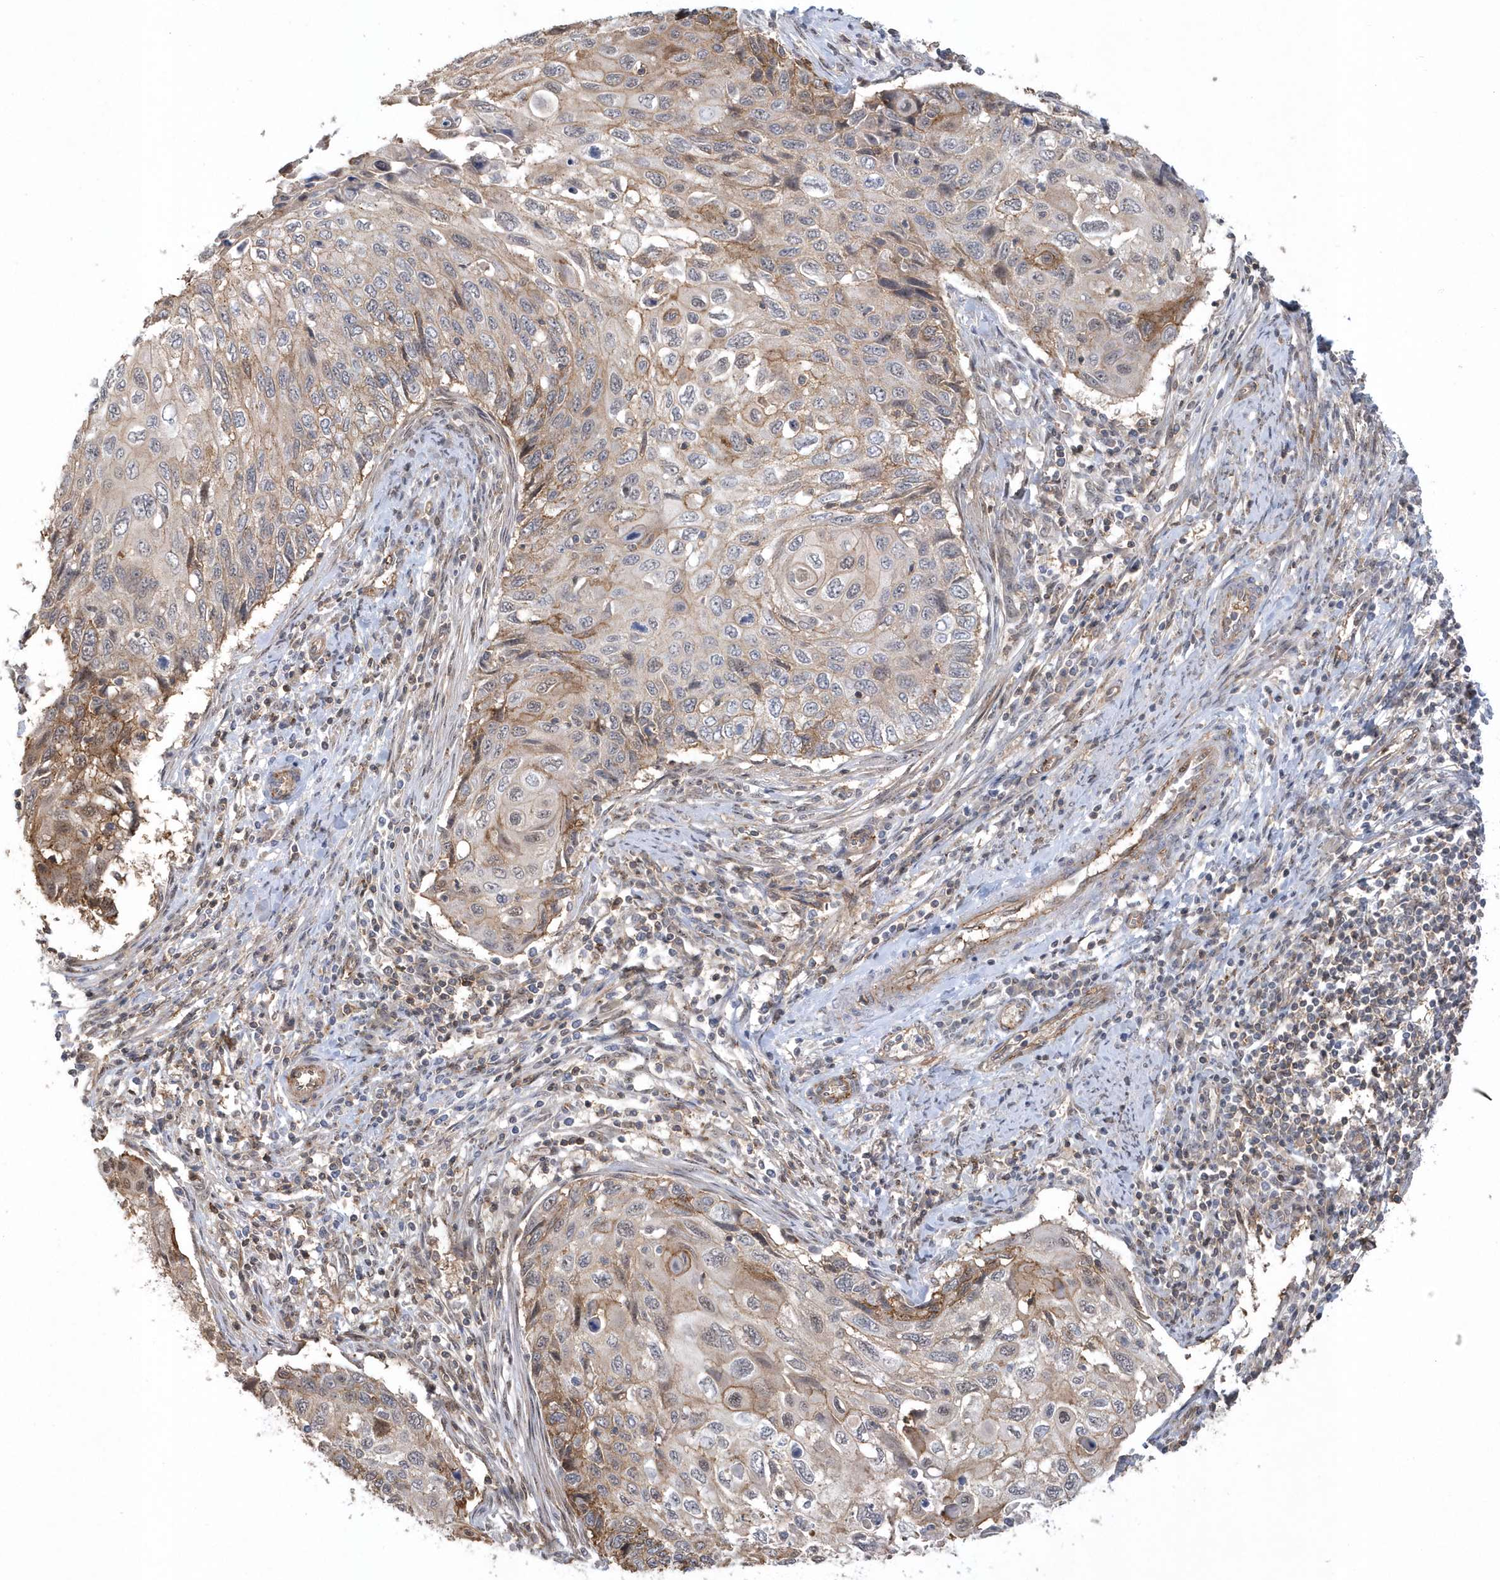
{"staining": {"intensity": "moderate", "quantity": "25%-75%", "location": "cytoplasmic/membranous"}, "tissue": "cervical cancer", "cell_type": "Tumor cells", "image_type": "cancer", "snomed": [{"axis": "morphology", "description": "Squamous cell carcinoma, NOS"}, {"axis": "topography", "description": "Cervix"}], "caption": "A high-resolution photomicrograph shows immunohistochemistry staining of cervical cancer, which exhibits moderate cytoplasmic/membranous expression in about 25%-75% of tumor cells.", "gene": "CRIP3", "patient": {"sex": "female", "age": 70}}